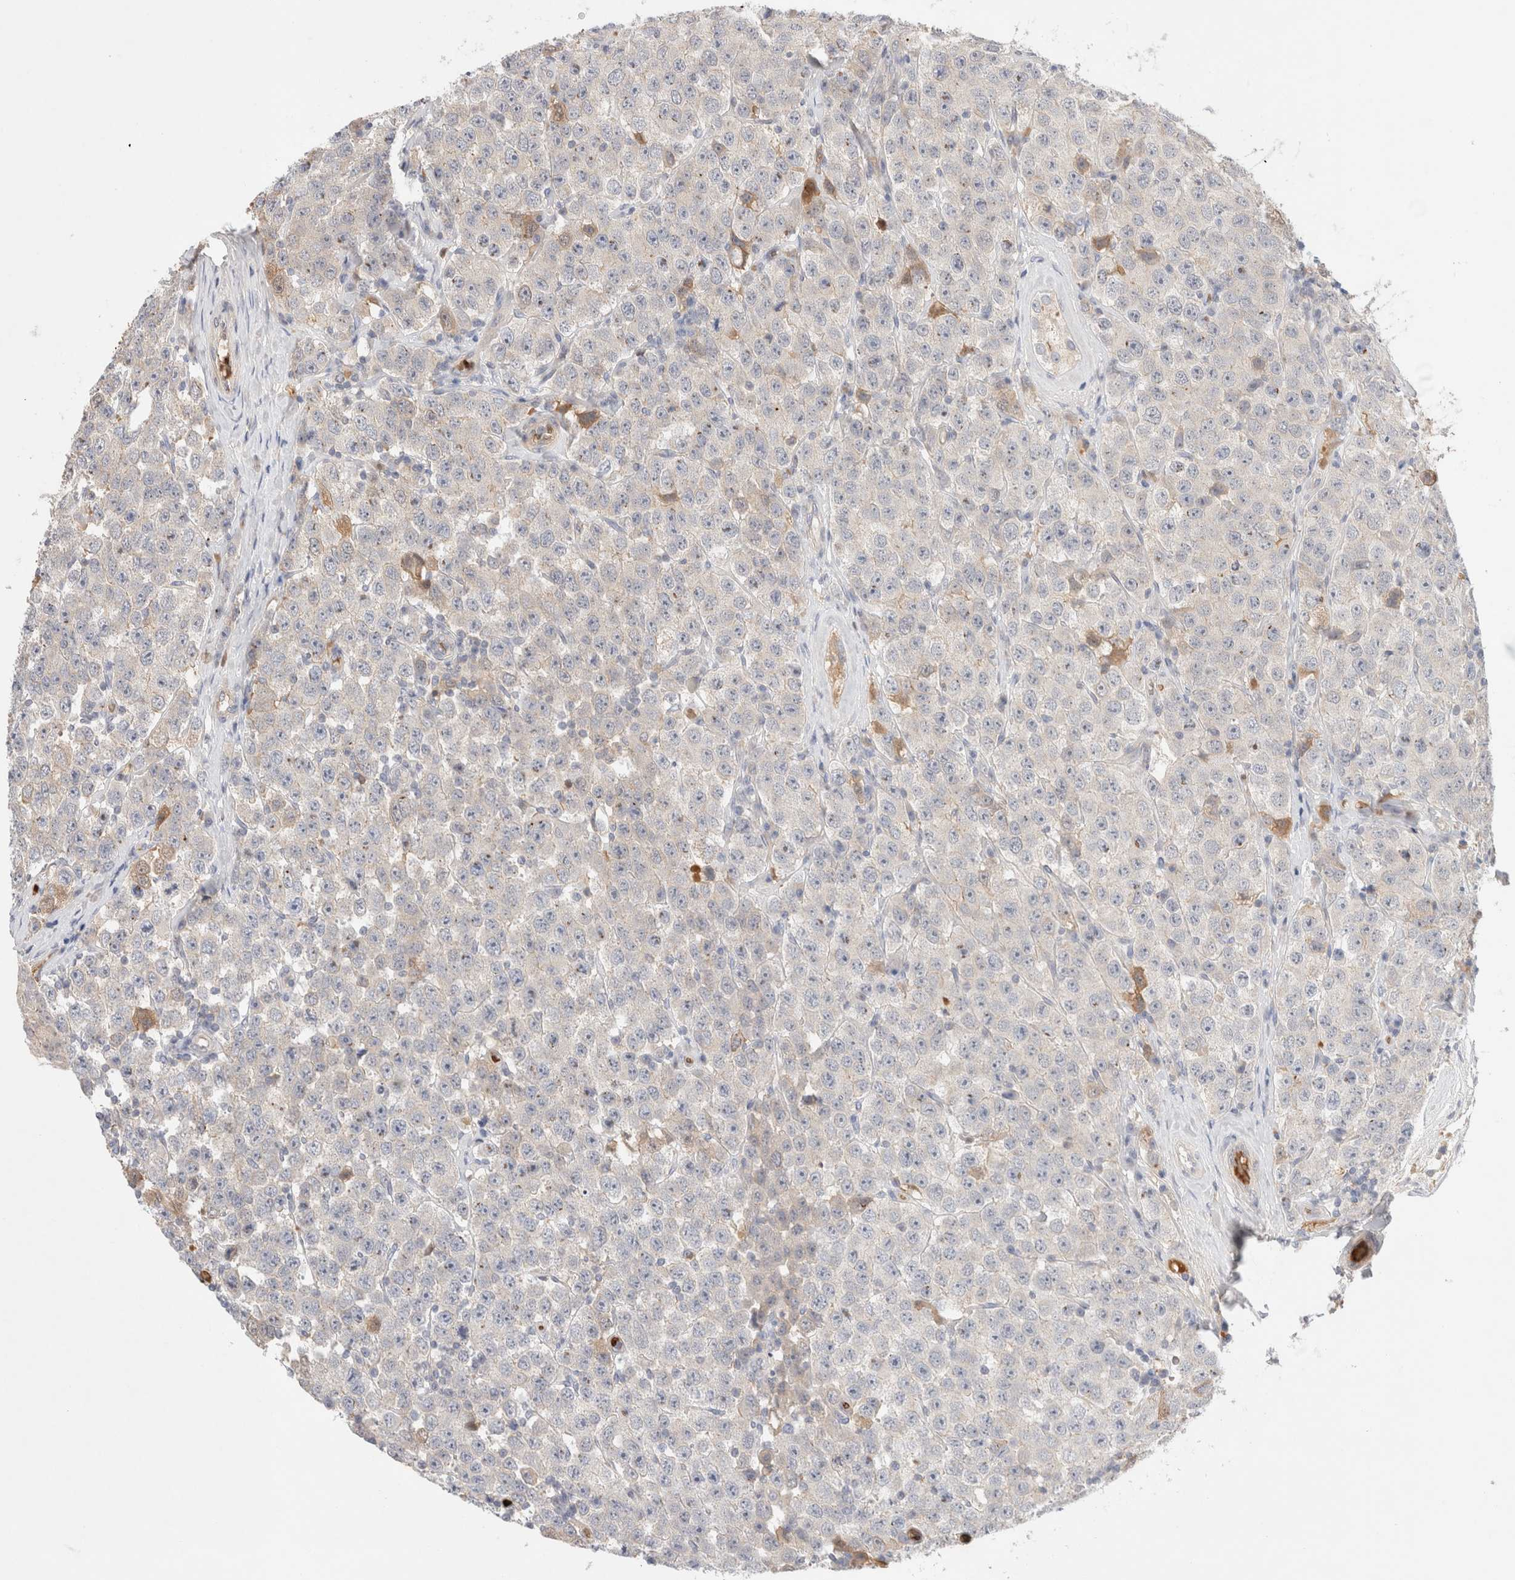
{"staining": {"intensity": "negative", "quantity": "none", "location": "none"}, "tissue": "testis cancer", "cell_type": "Tumor cells", "image_type": "cancer", "snomed": [{"axis": "morphology", "description": "Seminoma, NOS"}, {"axis": "morphology", "description": "Carcinoma, Embryonal, NOS"}, {"axis": "topography", "description": "Testis"}], "caption": "Immunohistochemistry of human testis embryonal carcinoma exhibits no positivity in tumor cells.", "gene": "MST1", "patient": {"sex": "male", "age": 28}}